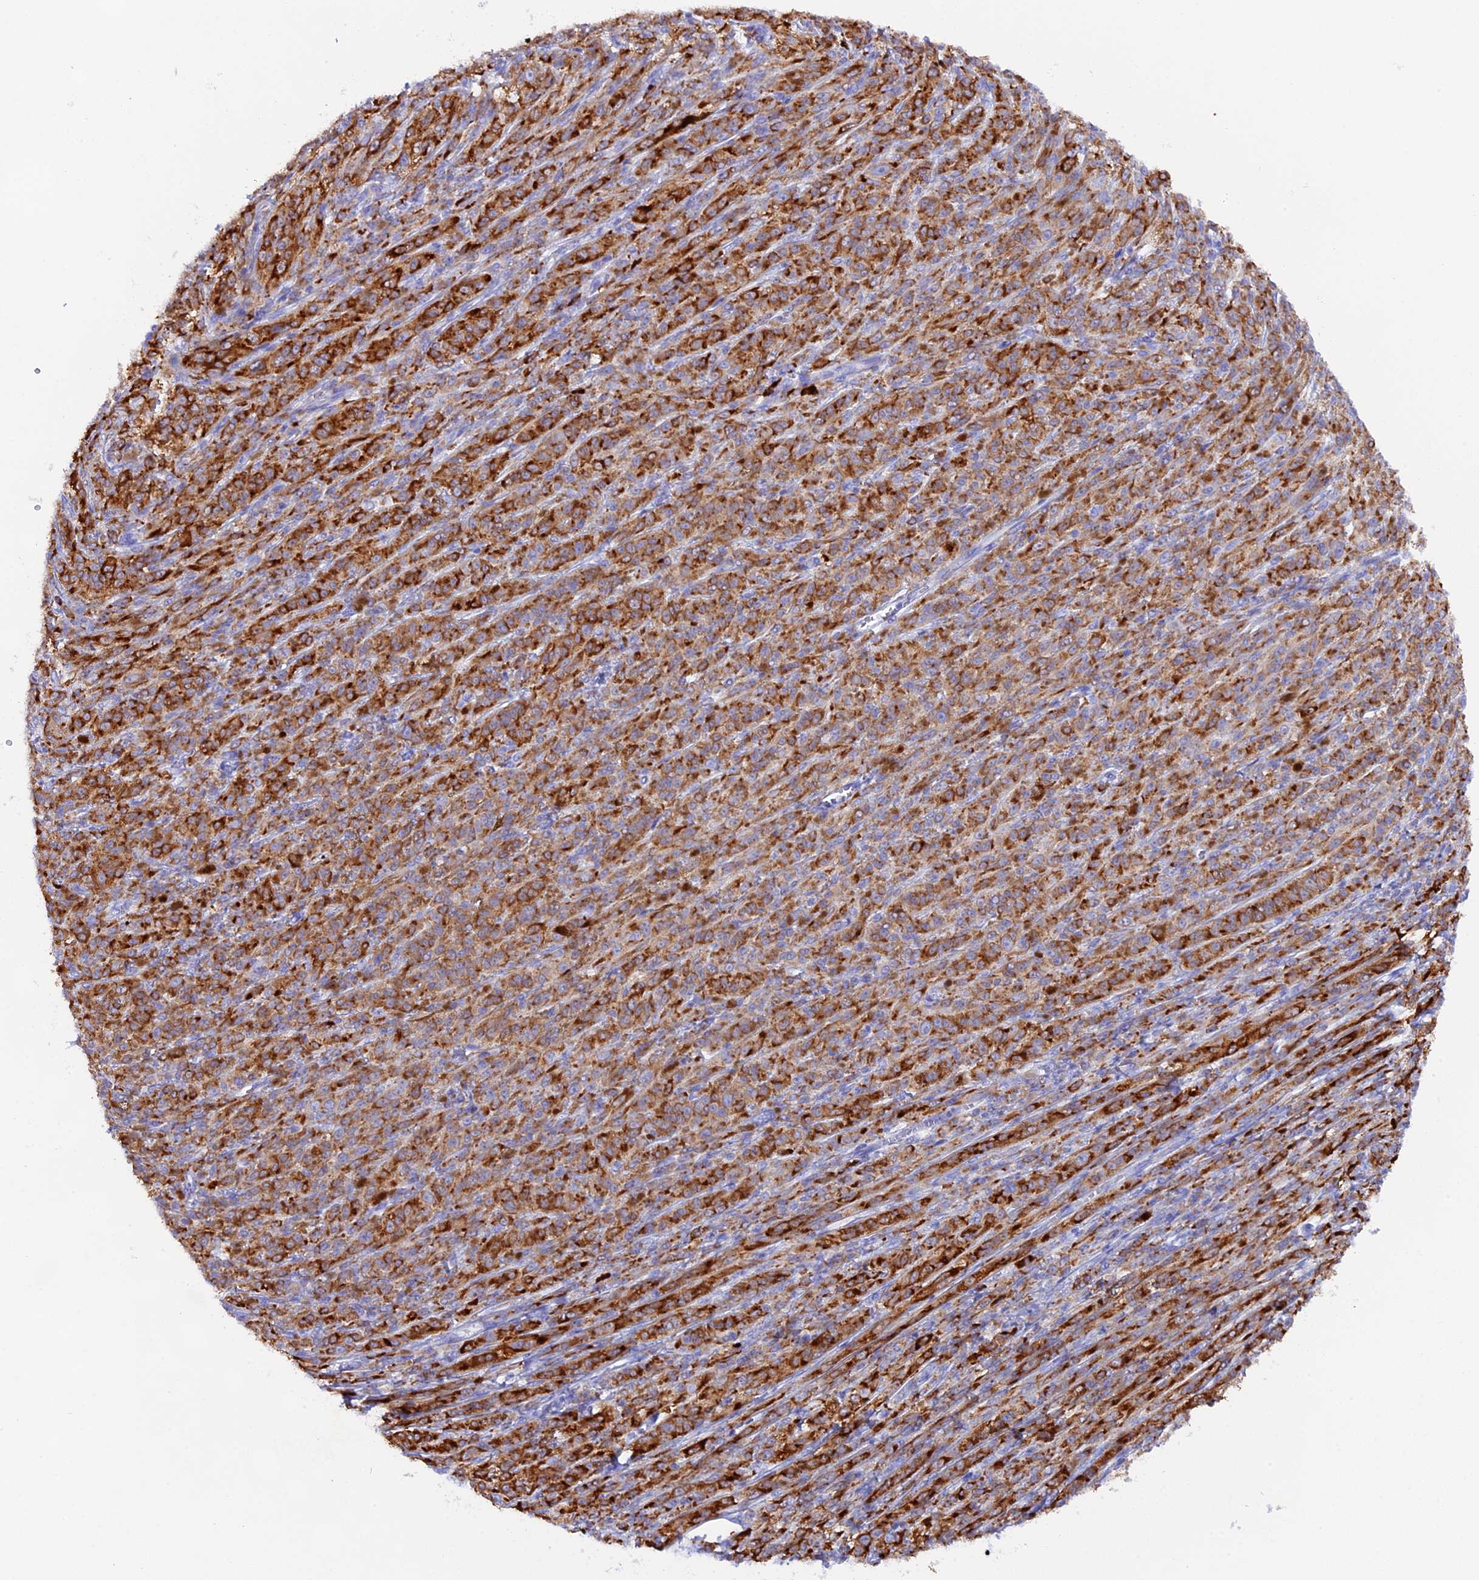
{"staining": {"intensity": "strong", "quantity": "25%-75%", "location": "cytoplasmic/membranous"}, "tissue": "melanoma", "cell_type": "Tumor cells", "image_type": "cancer", "snomed": [{"axis": "morphology", "description": "Malignant melanoma, NOS"}, {"axis": "topography", "description": "Skin"}], "caption": "Immunohistochemical staining of malignant melanoma reveals high levels of strong cytoplasmic/membranous protein staining in approximately 25%-75% of tumor cells.", "gene": "FKBP11", "patient": {"sex": "female", "age": 52}}